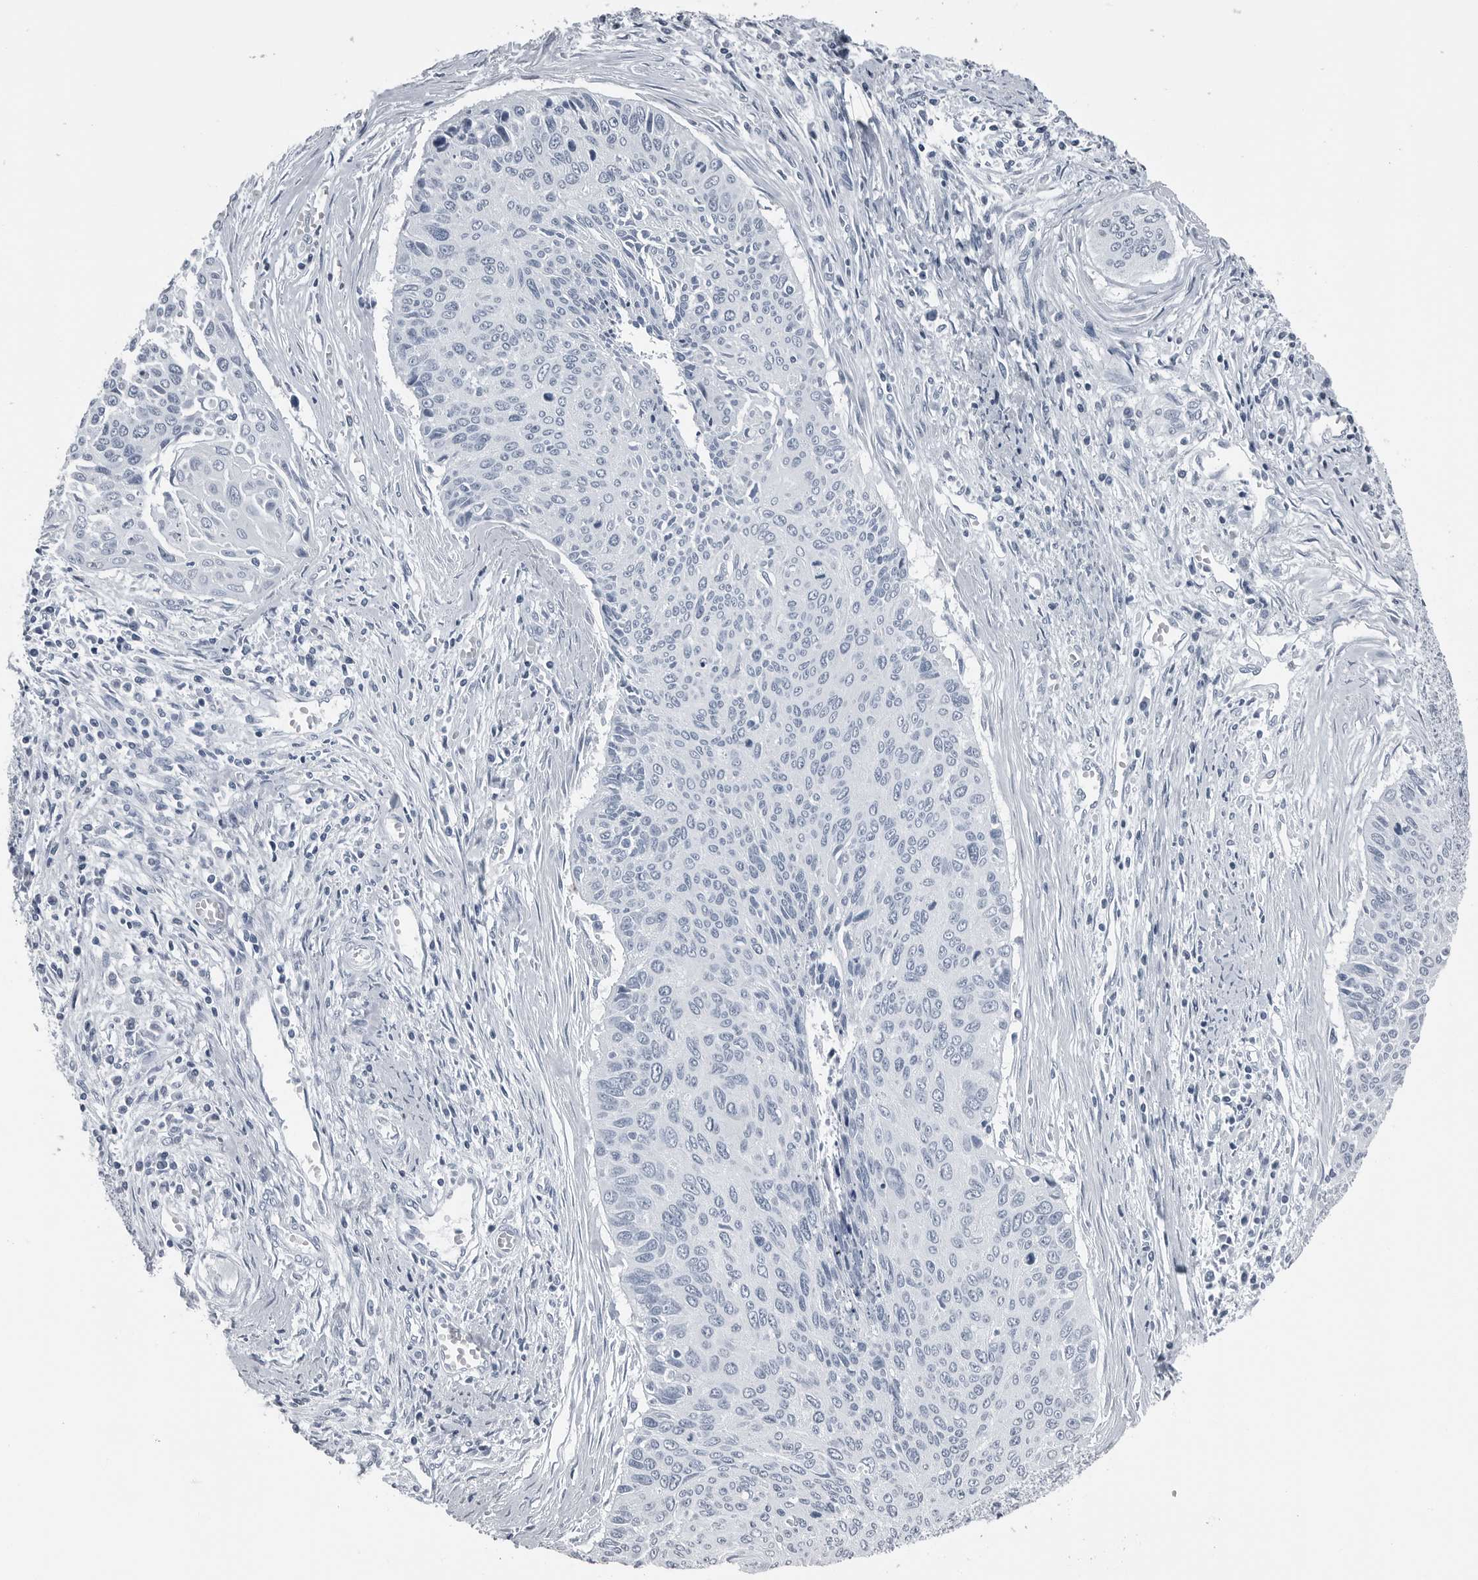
{"staining": {"intensity": "negative", "quantity": "none", "location": "none"}, "tissue": "cervical cancer", "cell_type": "Tumor cells", "image_type": "cancer", "snomed": [{"axis": "morphology", "description": "Squamous cell carcinoma, NOS"}, {"axis": "topography", "description": "Cervix"}], "caption": "High power microscopy photomicrograph of an immunohistochemistry (IHC) photomicrograph of cervical cancer (squamous cell carcinoma), revealing no significant positivity in tumor cells.", "gene": "SPINK1", "patient": {"sex": "female", "age": 55}}